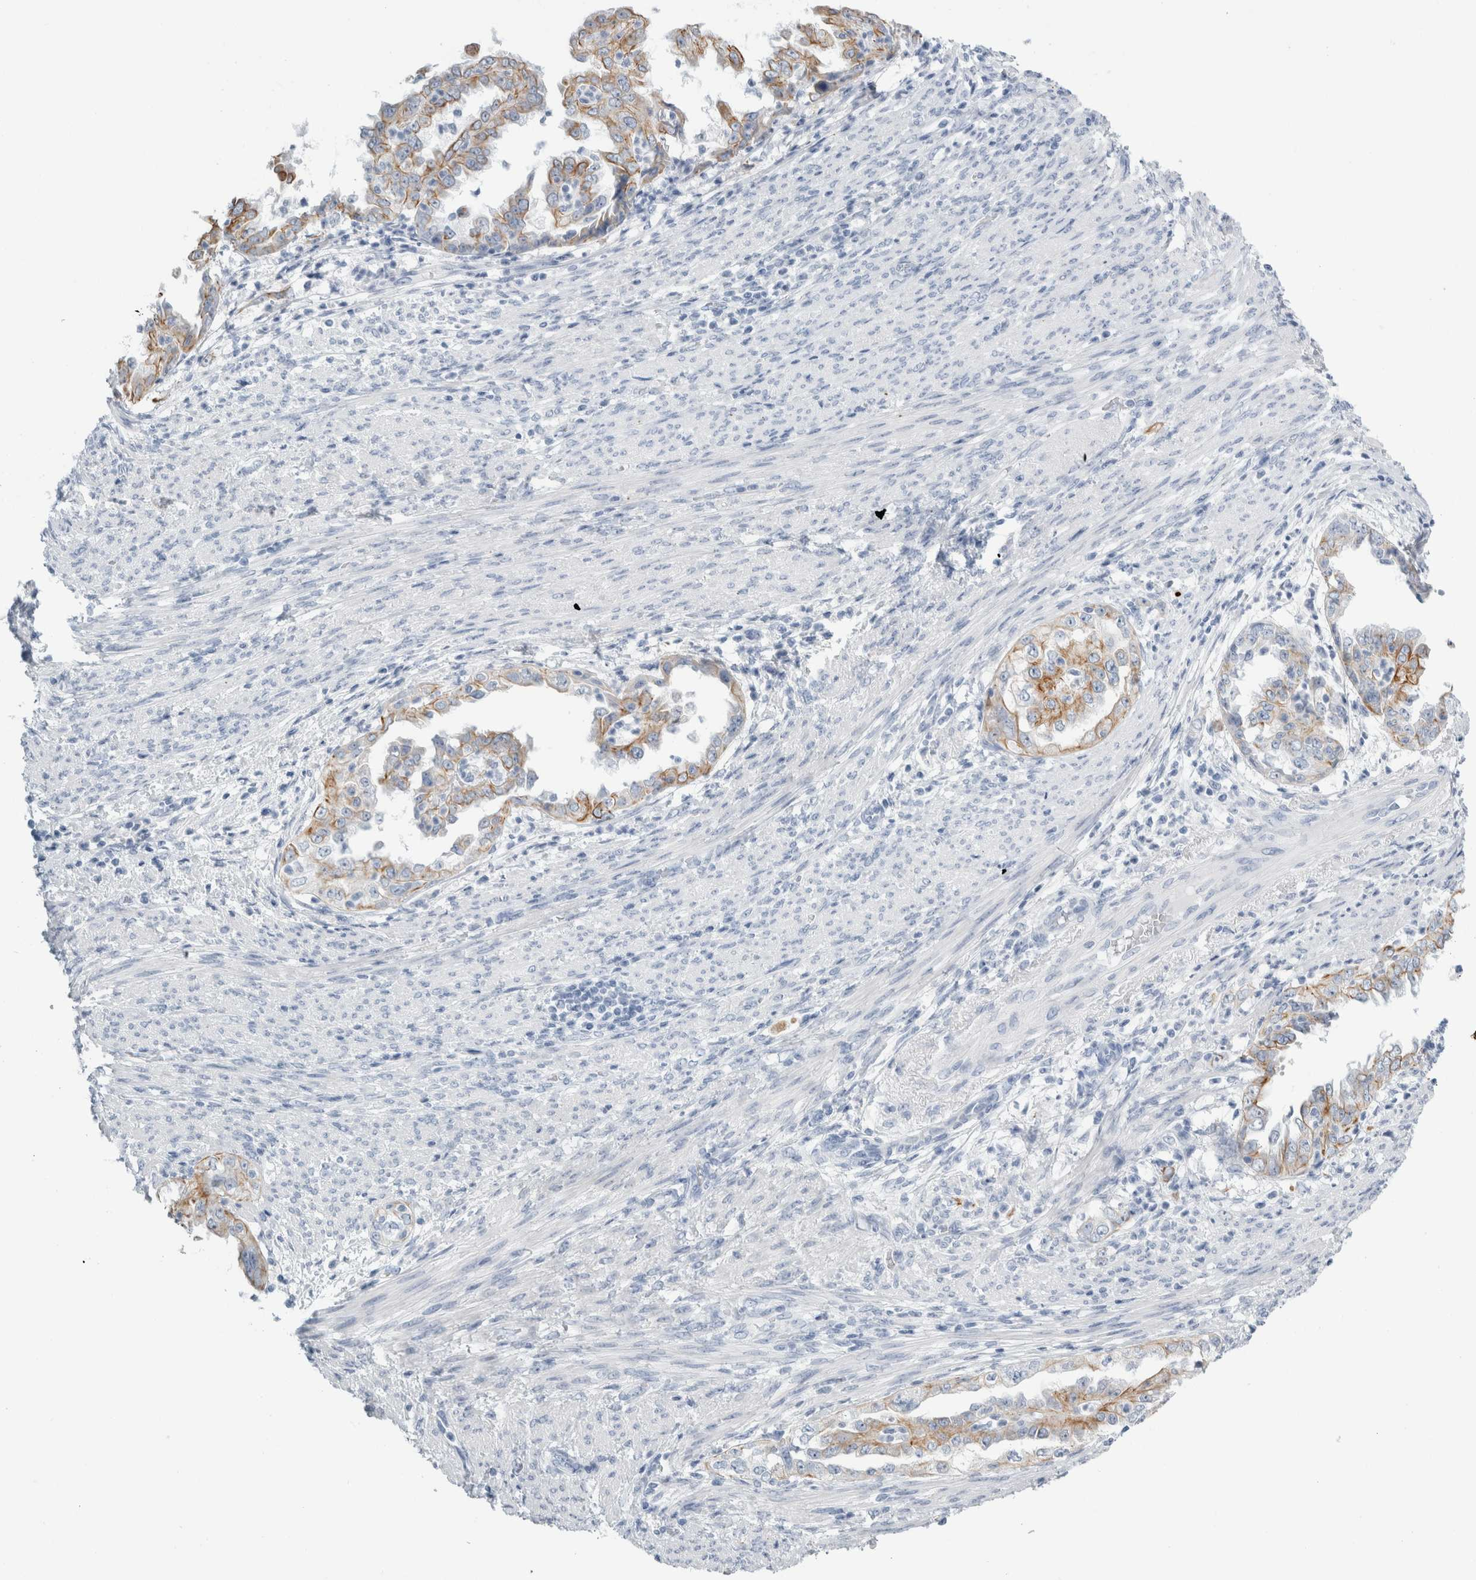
{"staining": {"intensity": "moderate", "quantity": "25%-75%", "location": "cytoplasmic/membranous"}, "tissue": "endometrial cancer", "cell_type": "Tumor cells", "image_type": "cancer", "snomed": [{"axis": "morphology", "description": "Adenocarcinoma, NOS"}, {"axis": "topography", "description": "Endometrium"}], "caption": "Moderate cytoplasmic/membranous expression is identified in about 25%-75% of tumor cells in adenocarcinoma (endometrial). (DAB (3,3'-diaminobenzidine) IHC, brown staining for protein, blue staining for nuclei).", "gene": "RPH3AL", "patient": {"sex": "female", "age": 85}}